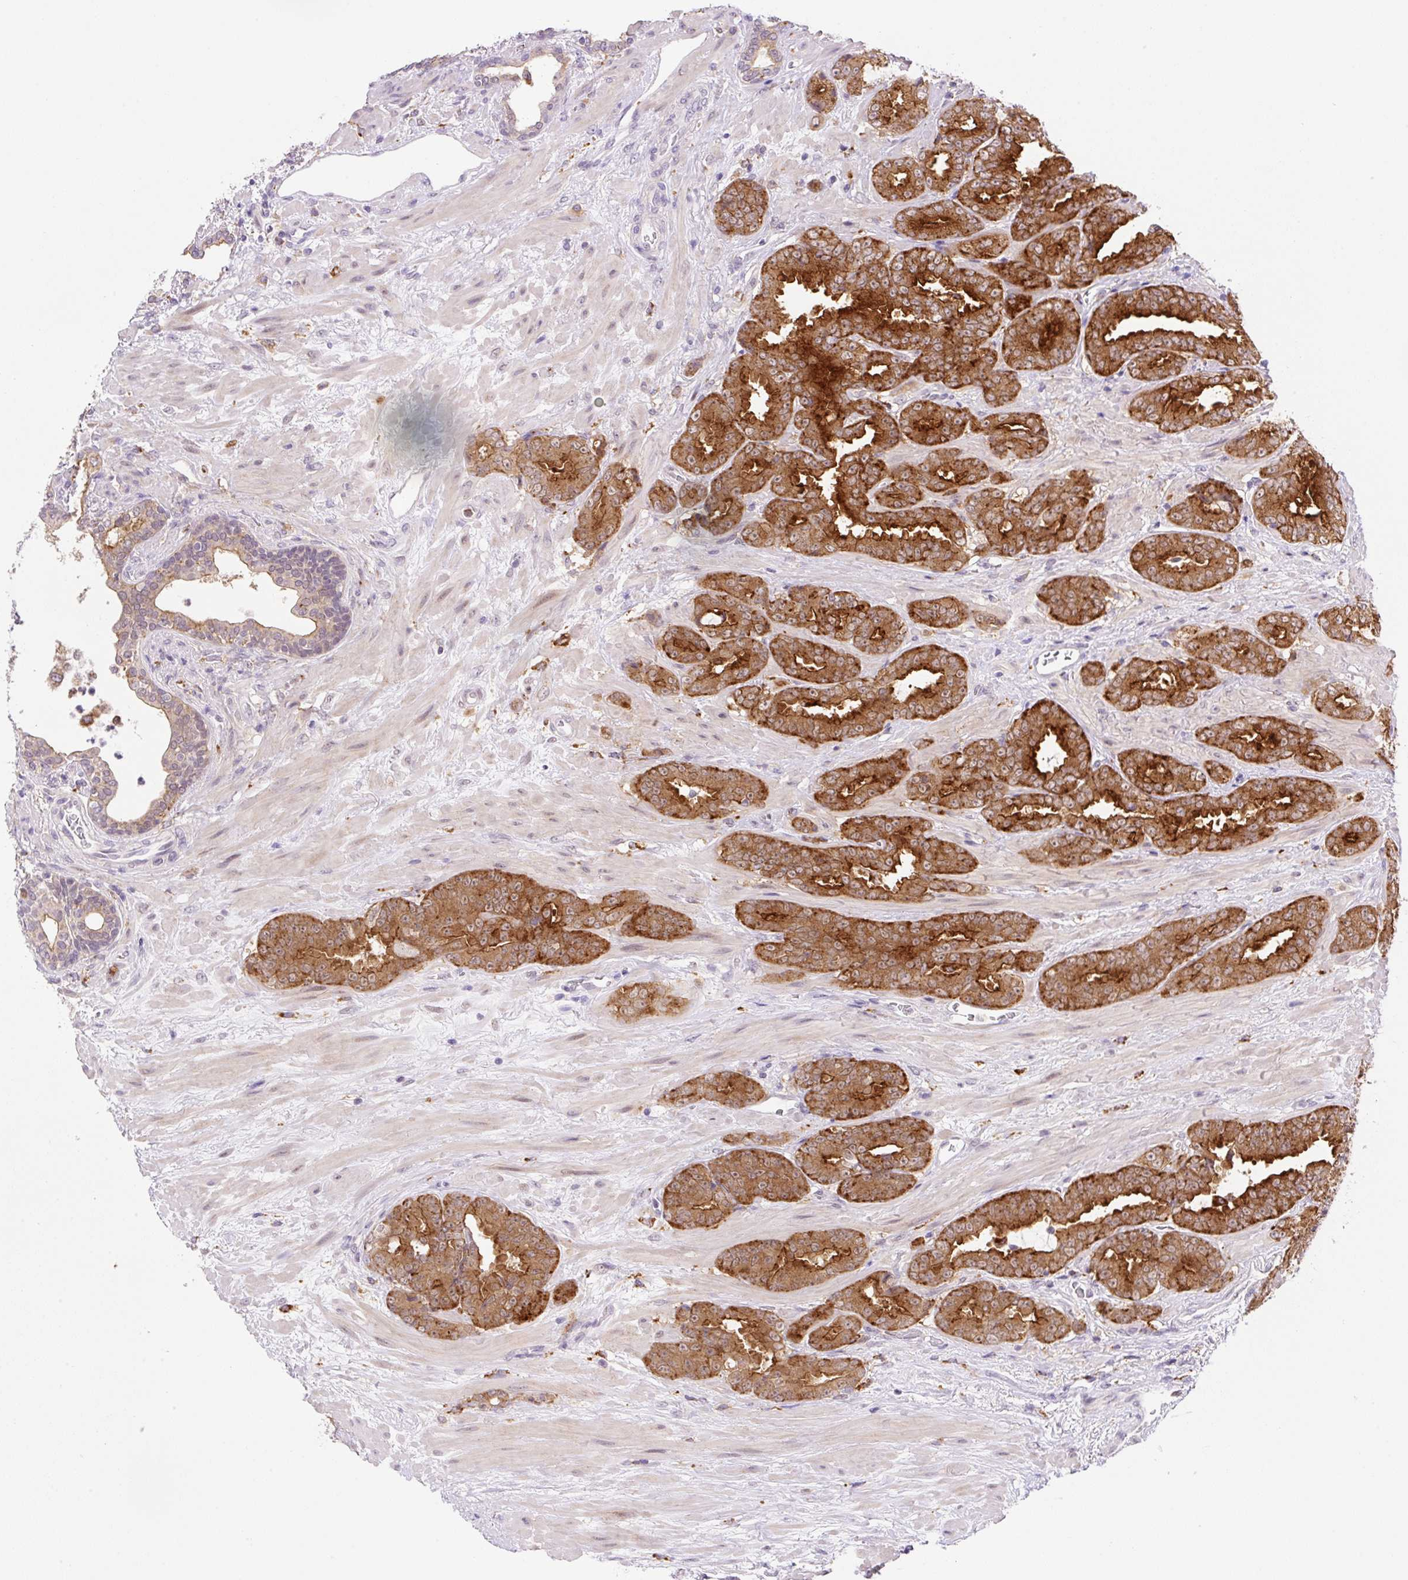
{"staining": {"intensity": "strong", "quantity": ">75%", "location": "cytoplasmic/membranous"}, "tissue": "prostate cancer", "cell_type": "Tumor cells", "image_type": "cancer", "snomed": [{"axis": "morphology", "description": "Adenocarcinoma, High grade"}, {"axis": "topography", "description": "Prostate"}], "caption": "Protein staining reveals strong cytoplasmic/membranous staining in approximately >75% of tumor cells in prostate cancer (high-grade adenocarcinoma). (Brightfield microscopy of DAB IHC at high magnification).", "gene": "CEBPZOS", "patient": {"sex": "male", "age": 72}}